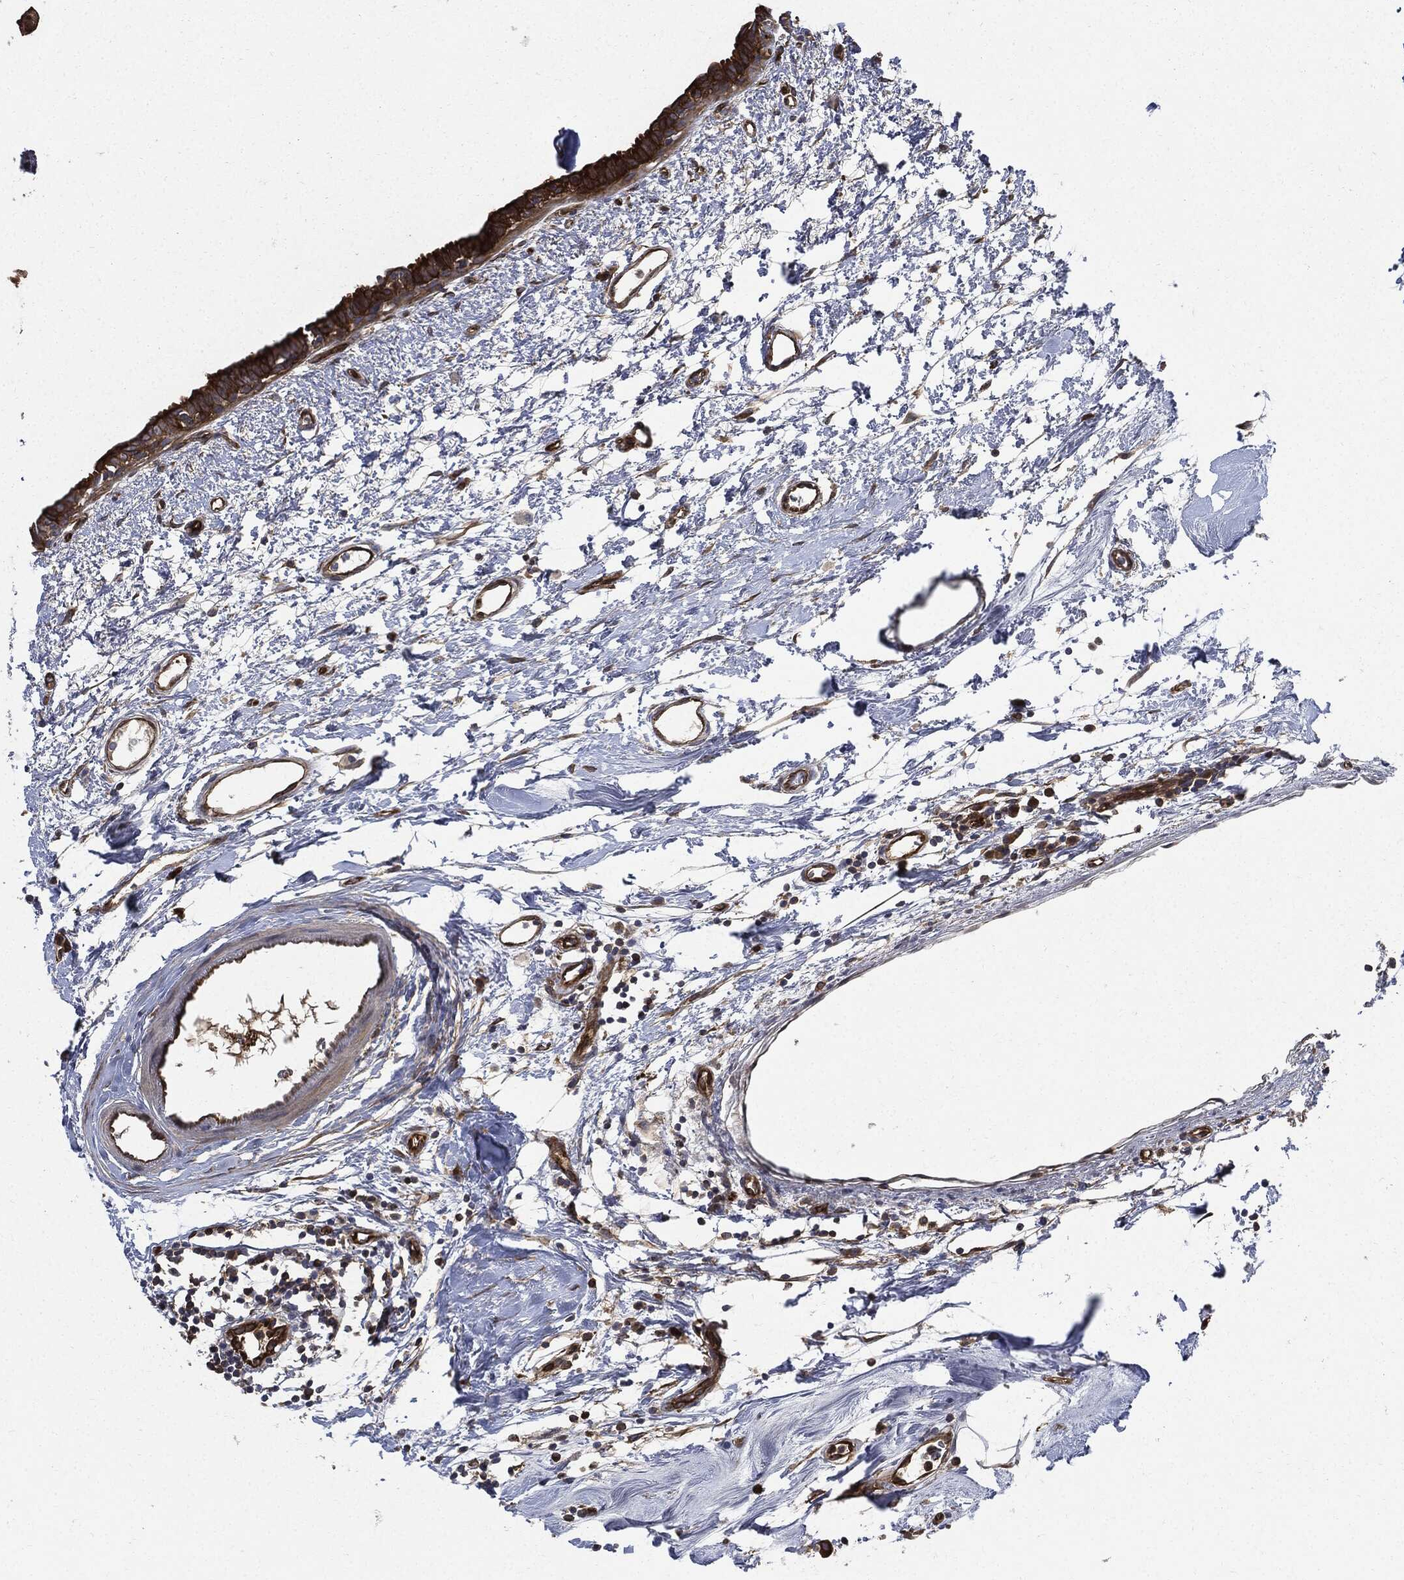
{"staining": {"intensity": "moderate", "quantity": ">75%", "location": "cytoplasmic/membranous"}, "tissue": "breast cancer", "cell_type": "Tumor cells", "image_type": "cancer", "snomed": [{"axis": "morphology", "description": "Normal tissue, NOS"}, {"axis": "morphology", "description": "Duct carcinoma"}, {"axis": "topography", "description": "Breast"}], "caption": "A brown stain labels moderate cytoplasmic/membranous positivity of a protein in breast cancer tumor cells.", "gene": "XPNPEP1", "patient": {"sex": "female", "age": 40}}